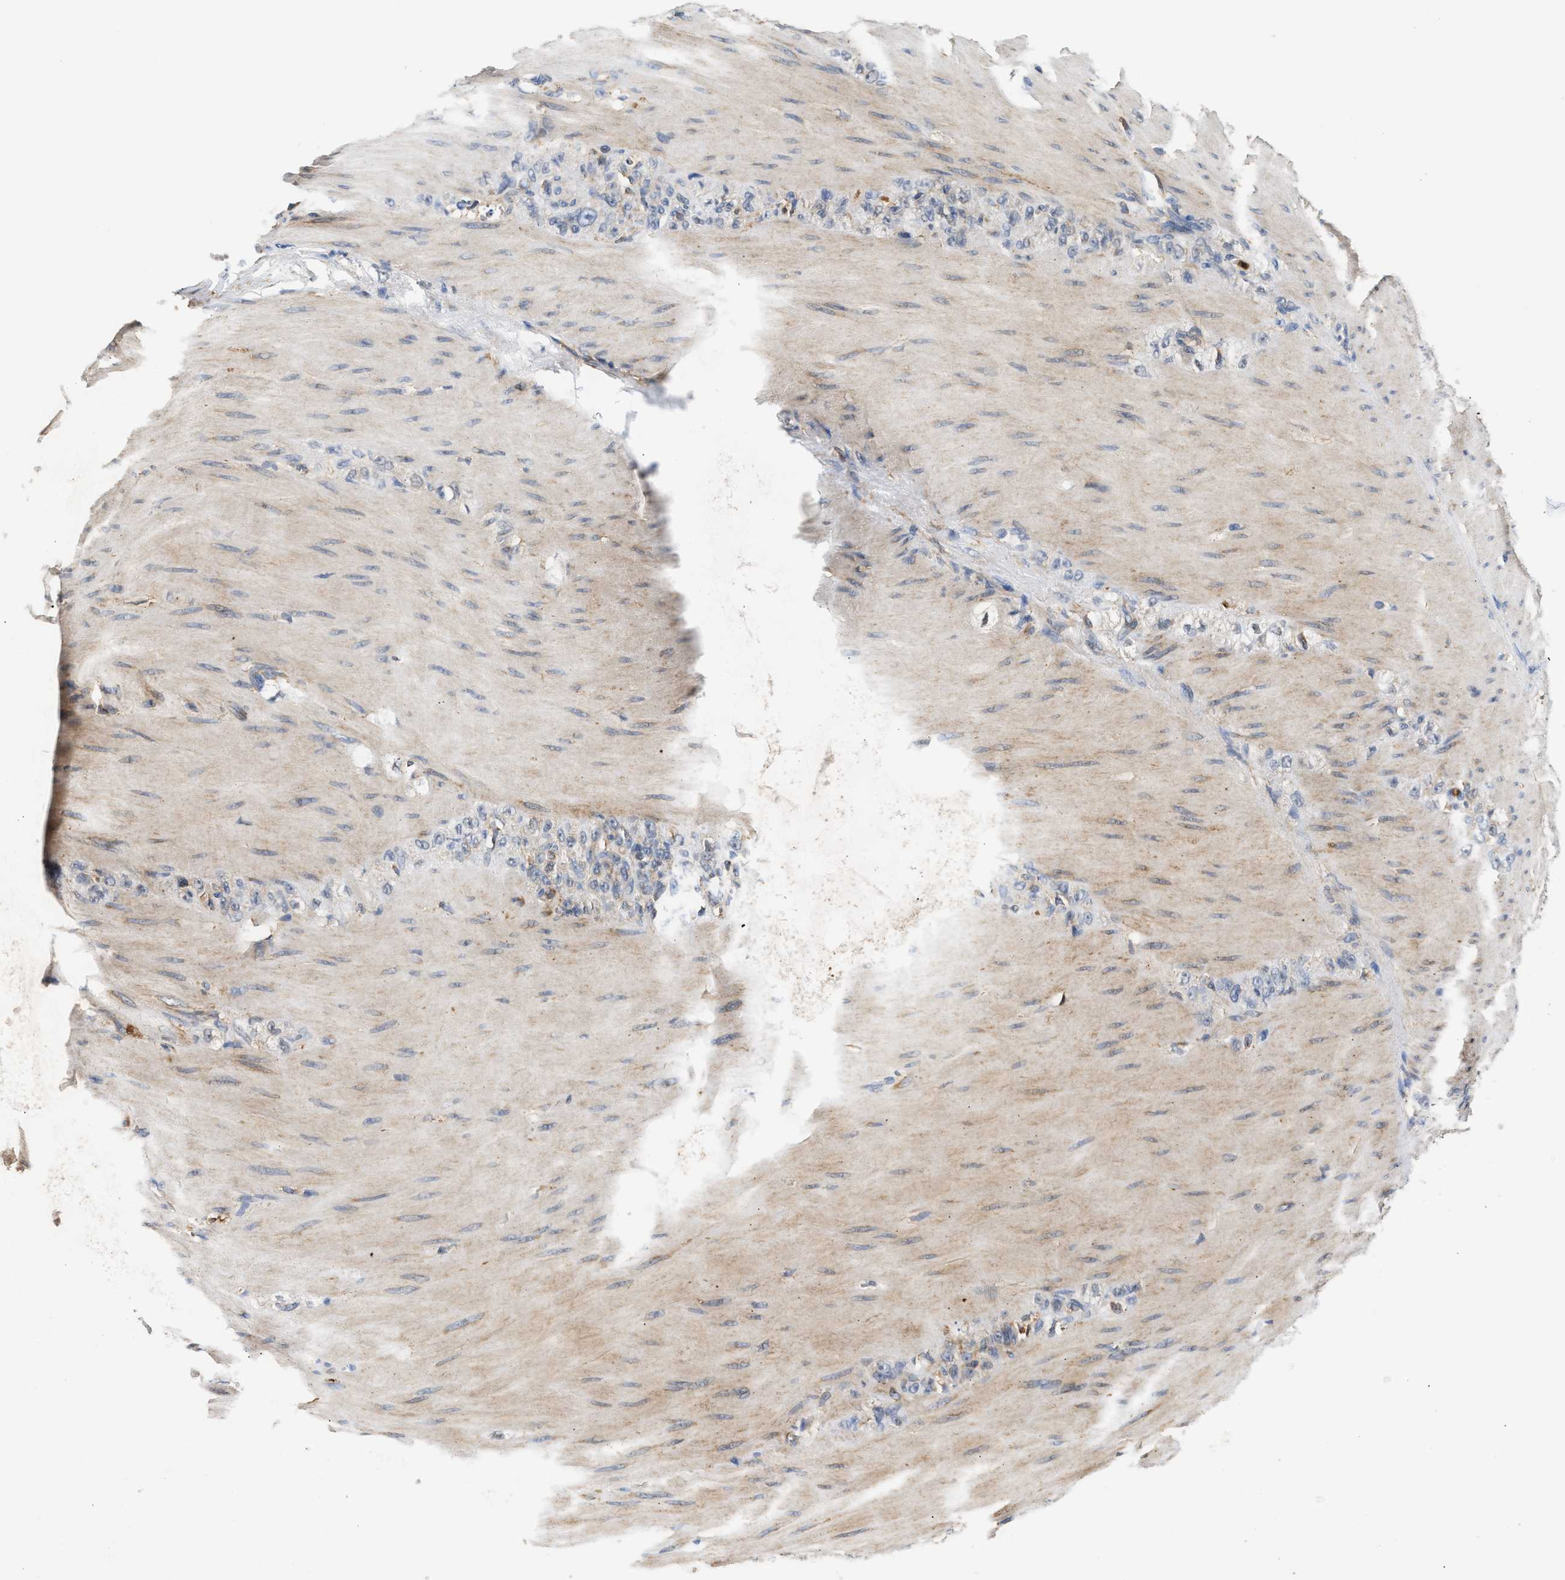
{"staining": {"intensity": "negative", "quantity": "none", "location": "none"}, "tissue": "stomach cancer", "cell_type": "Tumor cells", "image_type": "cancer", "snomed": [{"axis": "morphology", "description": "Normal tissue, NOS"}, {"axis": "morphology", "description": "Adenocarcinoma, NOS"}, {"axis": "topography", "description": "Stomach"}], "caption": "A photomicrograph of human adenocarcinoma (stomach) is negative for staining in tumor cells. (Stains: DAB (3,3'-diaminobenzidine) IHC with hematoxylin counter stain, Microscopy: brightfield microscopy at high magnification).", "gene": "RAB31", "patient": {"sex": "male", "age": 82}}